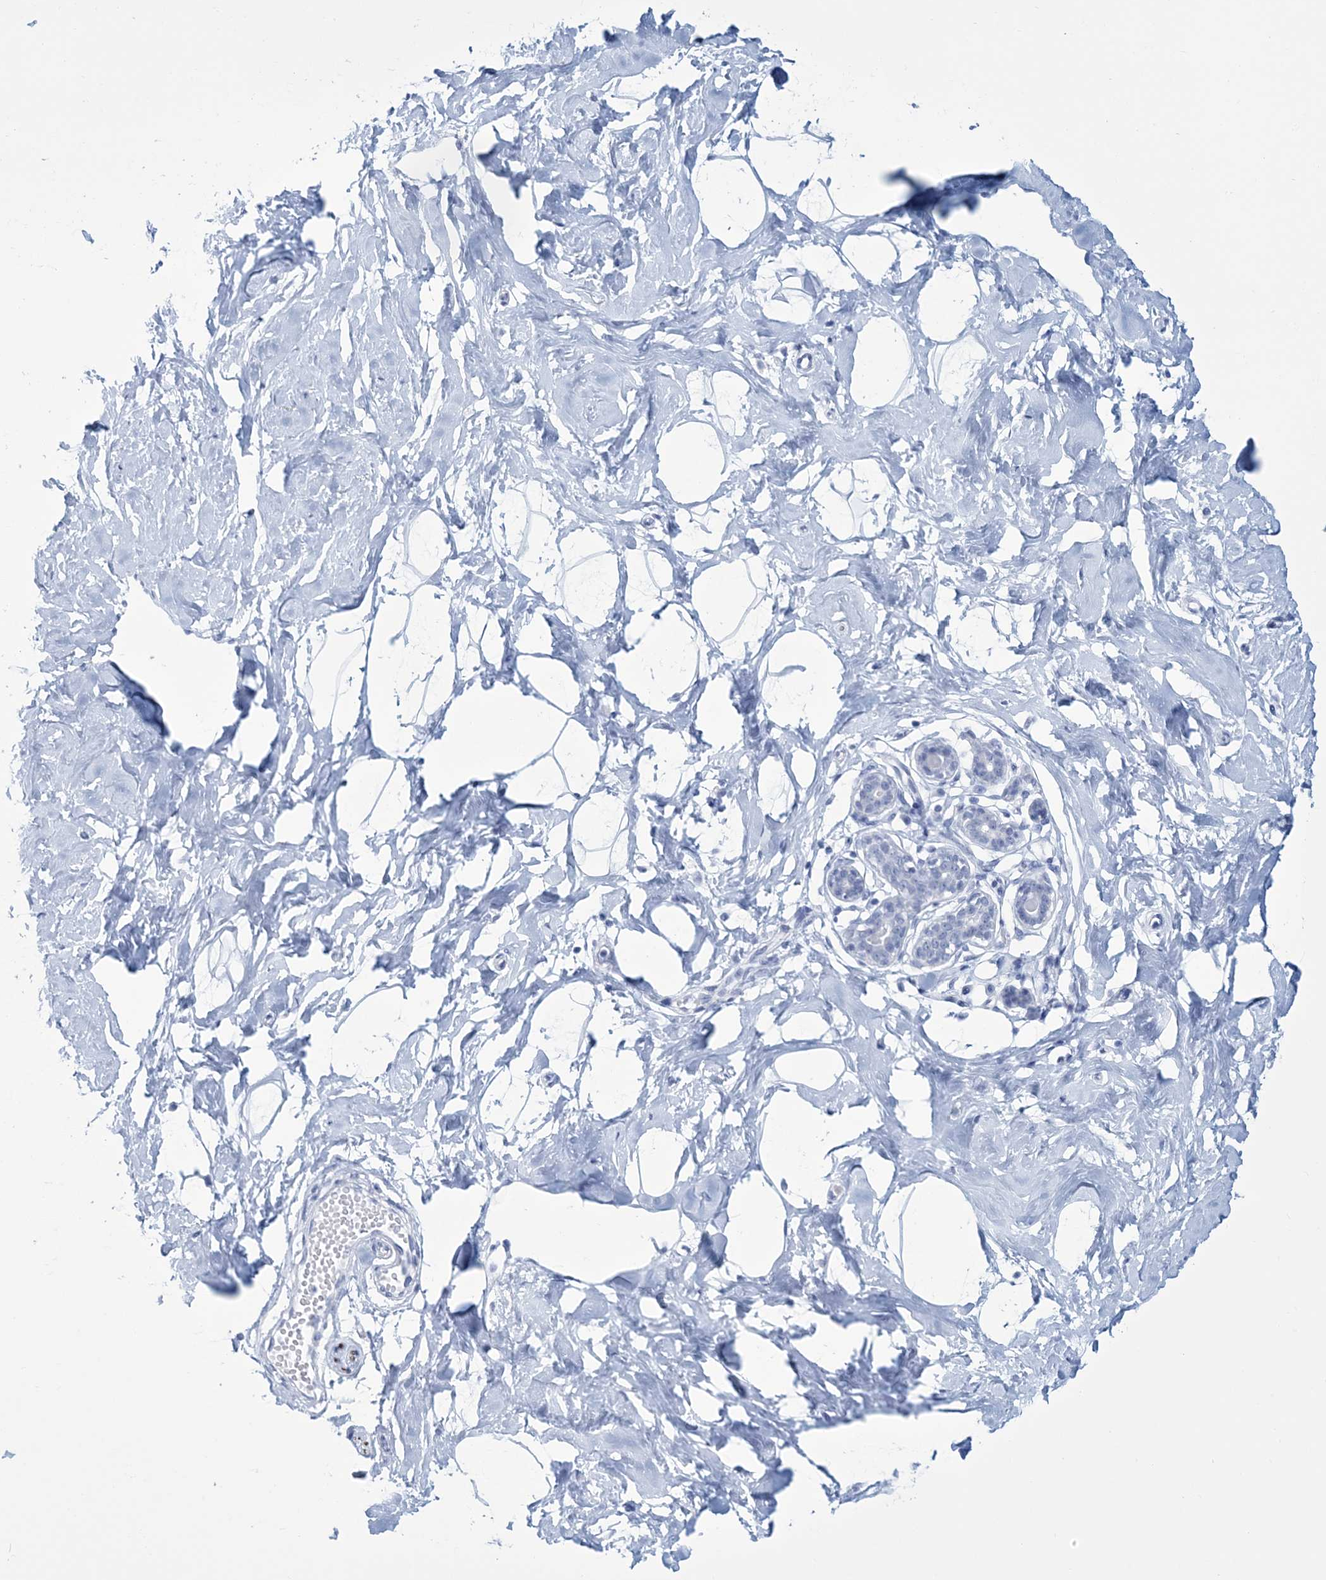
{"staining": {"intensity": "negative", "quantity": "none", "location": "none"}, "tissue": "breast", "cell_type": "Adipocytes", "image_type": "normal", "snomed": [{"axis": "morphology", "description": "Normal tissue, NOS"}, {"axis": "morphology", "description": "Adenoma, NOS"}, {"axis": "topography", "description": "Breast"}], "caption": "The histopathology image shows no staining of adipocytes in normal breast. (DAB IHC visualized using brightfield microscopy, high magnification).", "gene": "DPCD", "patient": {"sex": "female", "age": 23}}